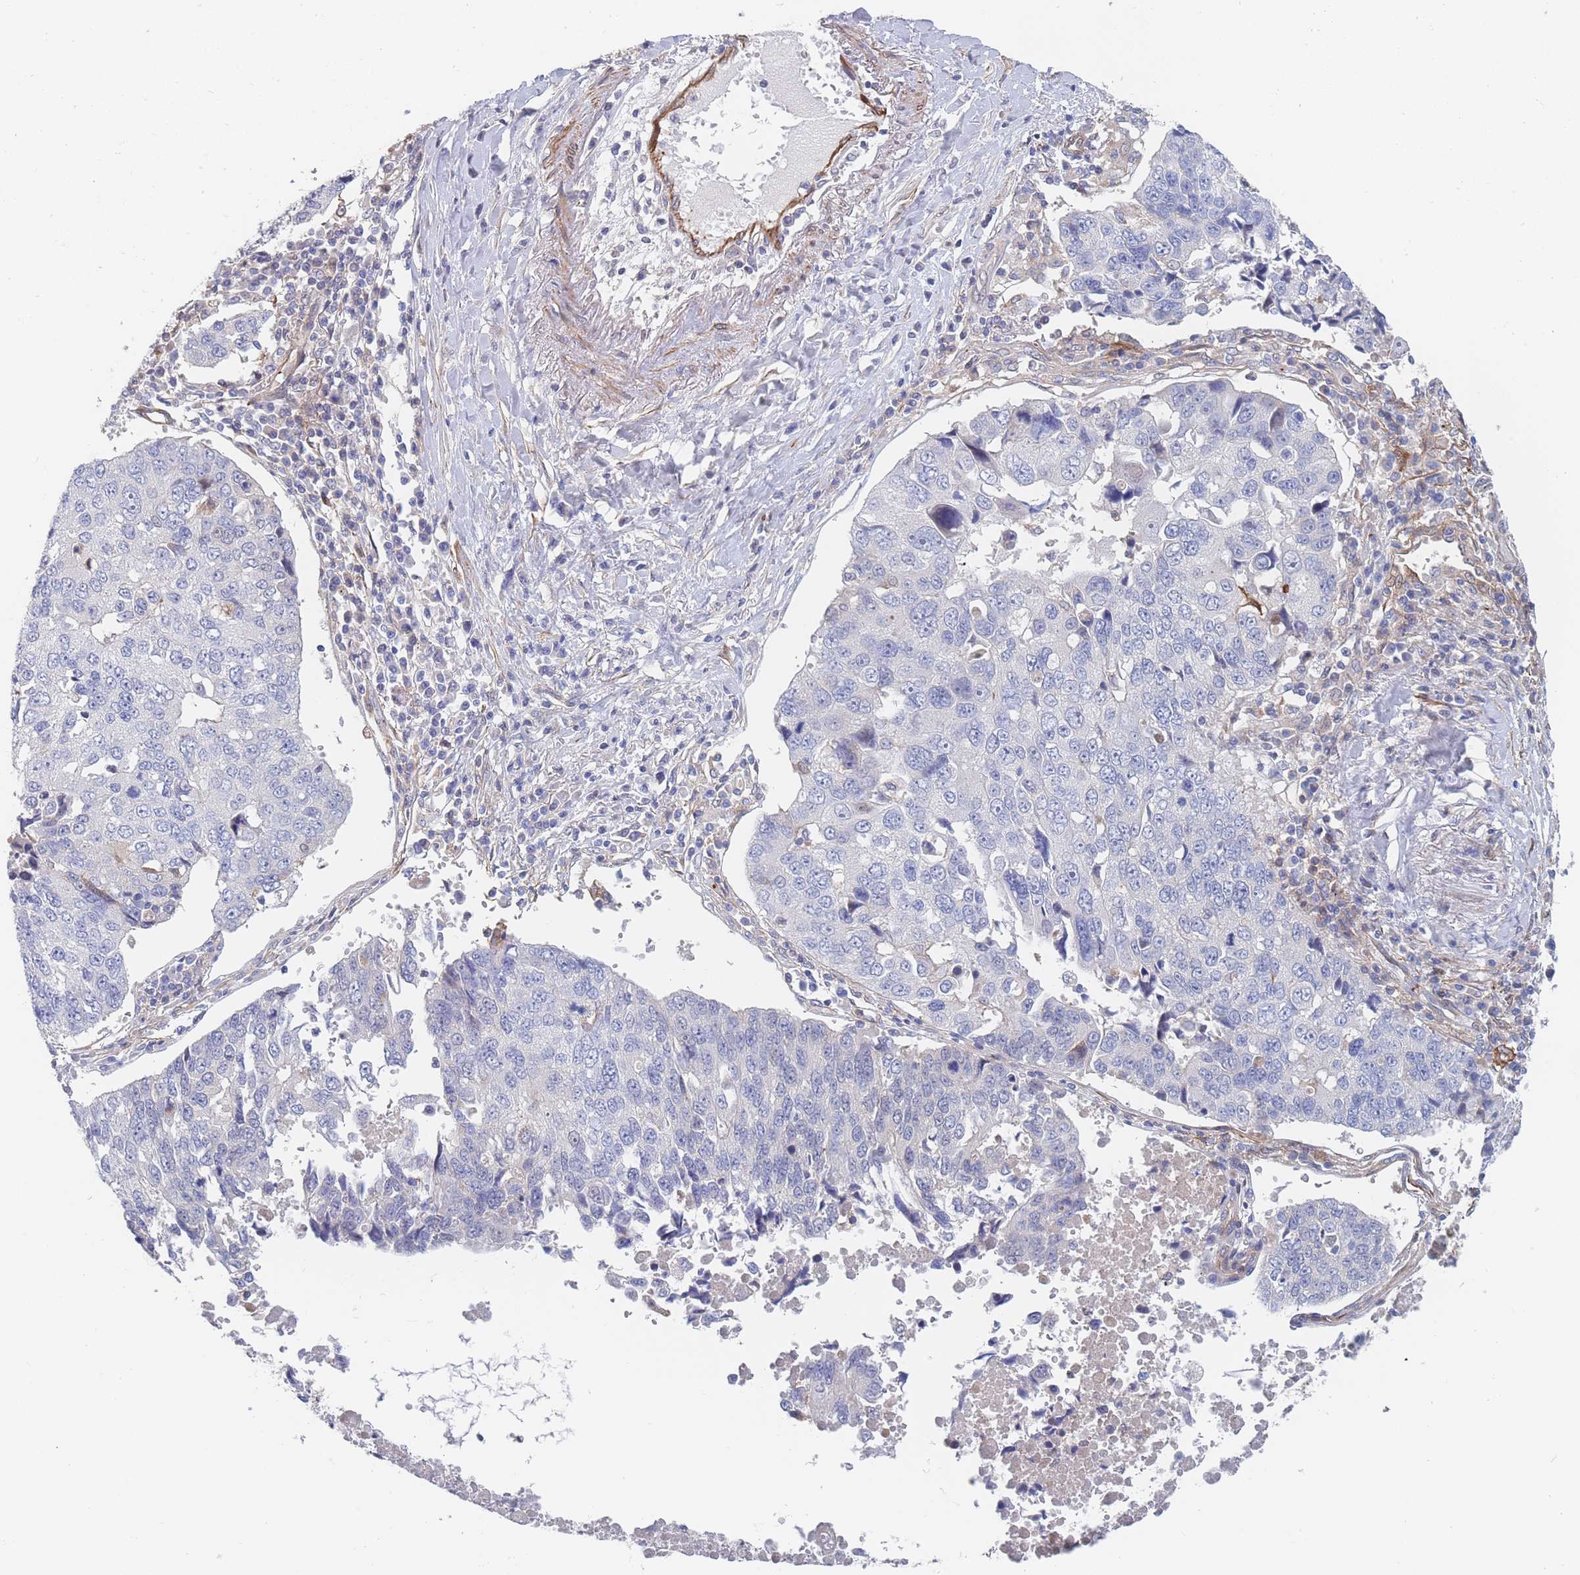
{"staining": {"intensity": "negative", "quantity": "none", "location": "none"}, "tissue": "lung cancer", "cell_type": "Tumor cells", "image_type": "cancer", "snomed": [{"axis": "morphology", "description": "Squamous cell carcinoma, NOS"}, {"axis": "topography", "description": "Lung"}], "caption": "DAB (3,3'-diaminobenzidine) immunohistochemical staining of human lung squamous cell carcinoma shows no significant expression in tumor cells.", "gene": "G6PC1", "patient": {"sex": "female", "age": 66}}